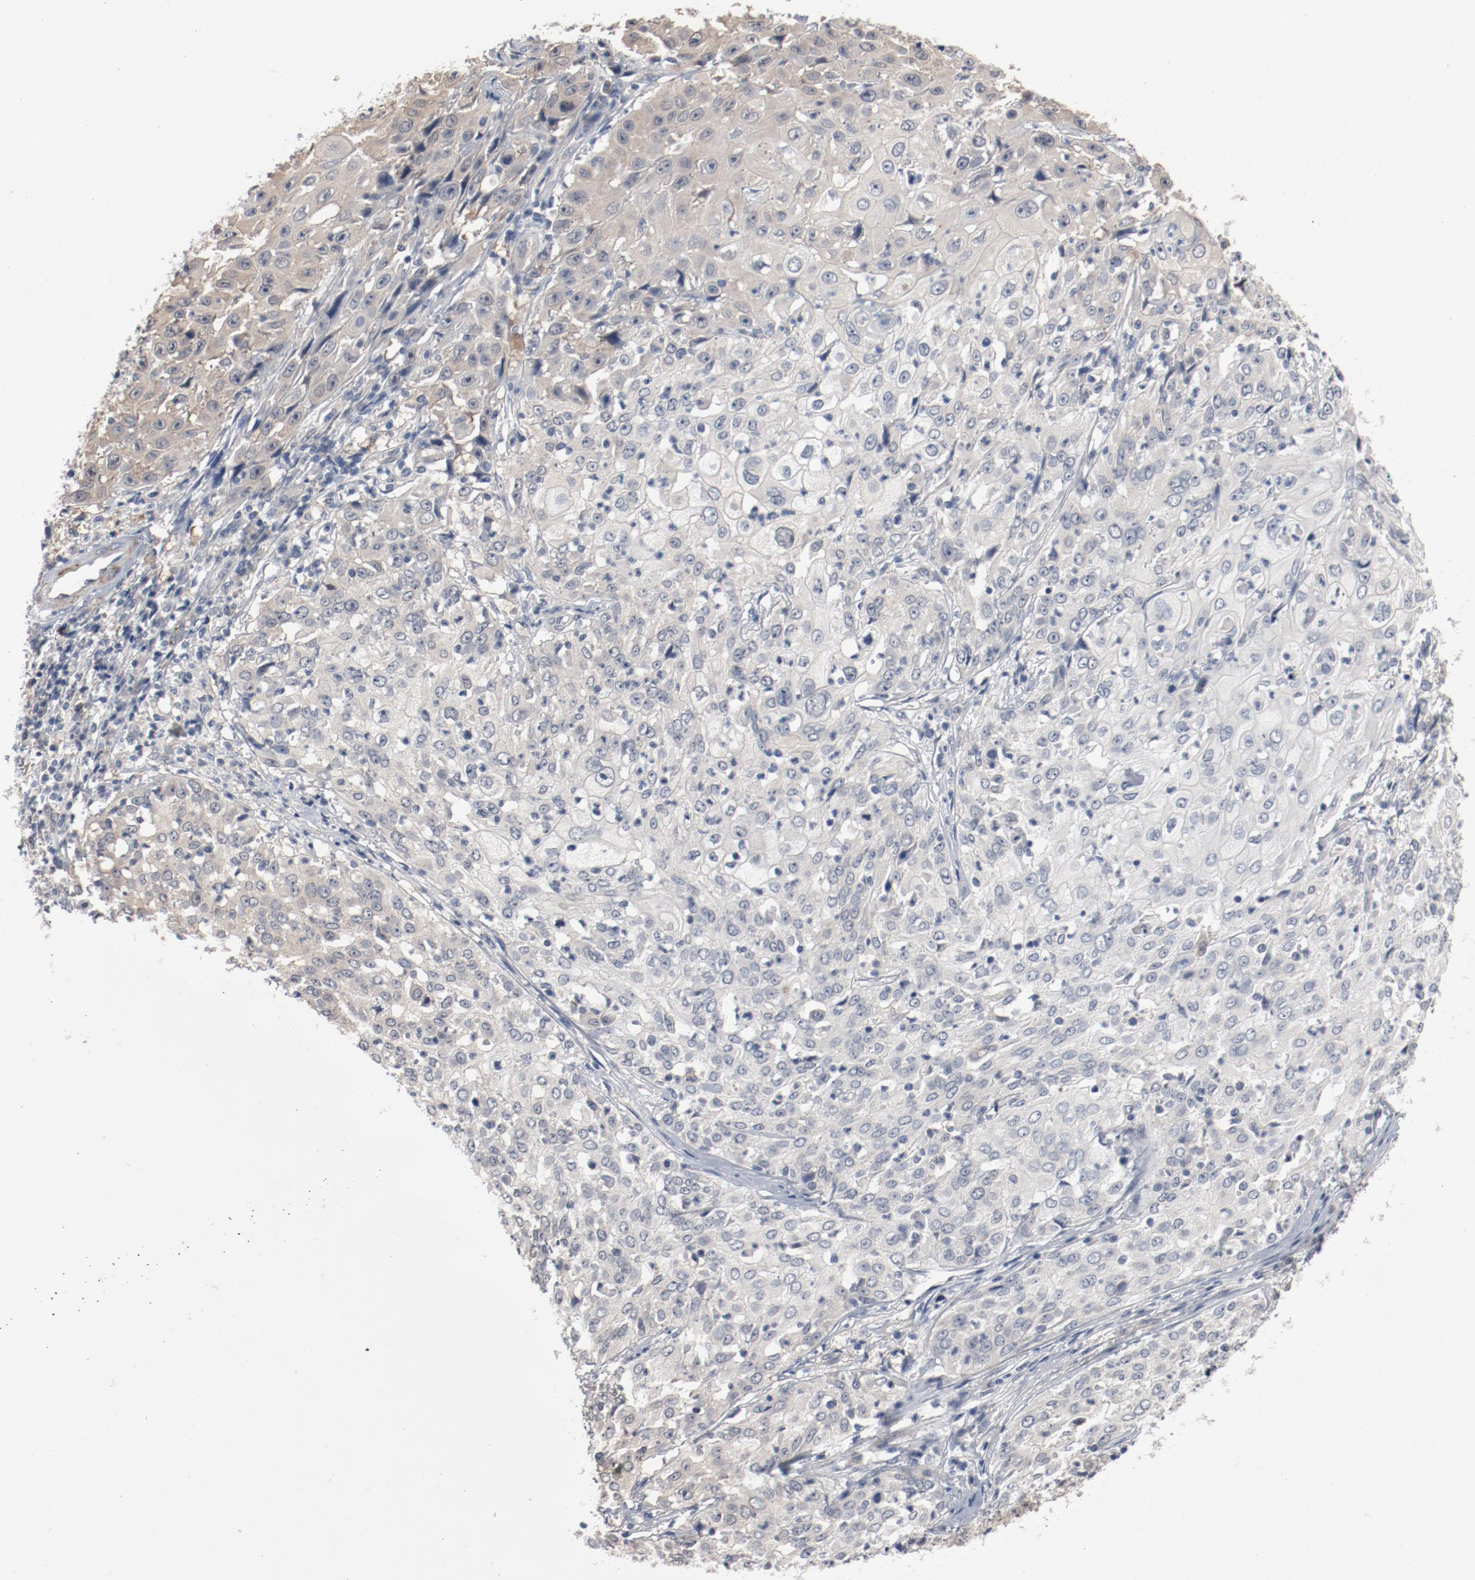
{"staining": {"intensity": "weak", "quantity": "25%-75%", "location": "cytoplasmic/membranous"}, "tissue": "cervical cancer", "cell_type": "Tumor cells", "image_type": "cancer", "snomed": [{"axis": "morphology", "description": "Squamous cell carcinoma, NOS"}, {"axis": "topography", "description": "Cervix"}], "caption": "Immunohistochemical staining of cervical squamous cell carcinoma displays low levels of weak cytoplasmic/membranous protein expression in approximately 25%-75% of tumor cells.", "gene": "DNAL4", "patient": {"sex": "female", "age": 39}}